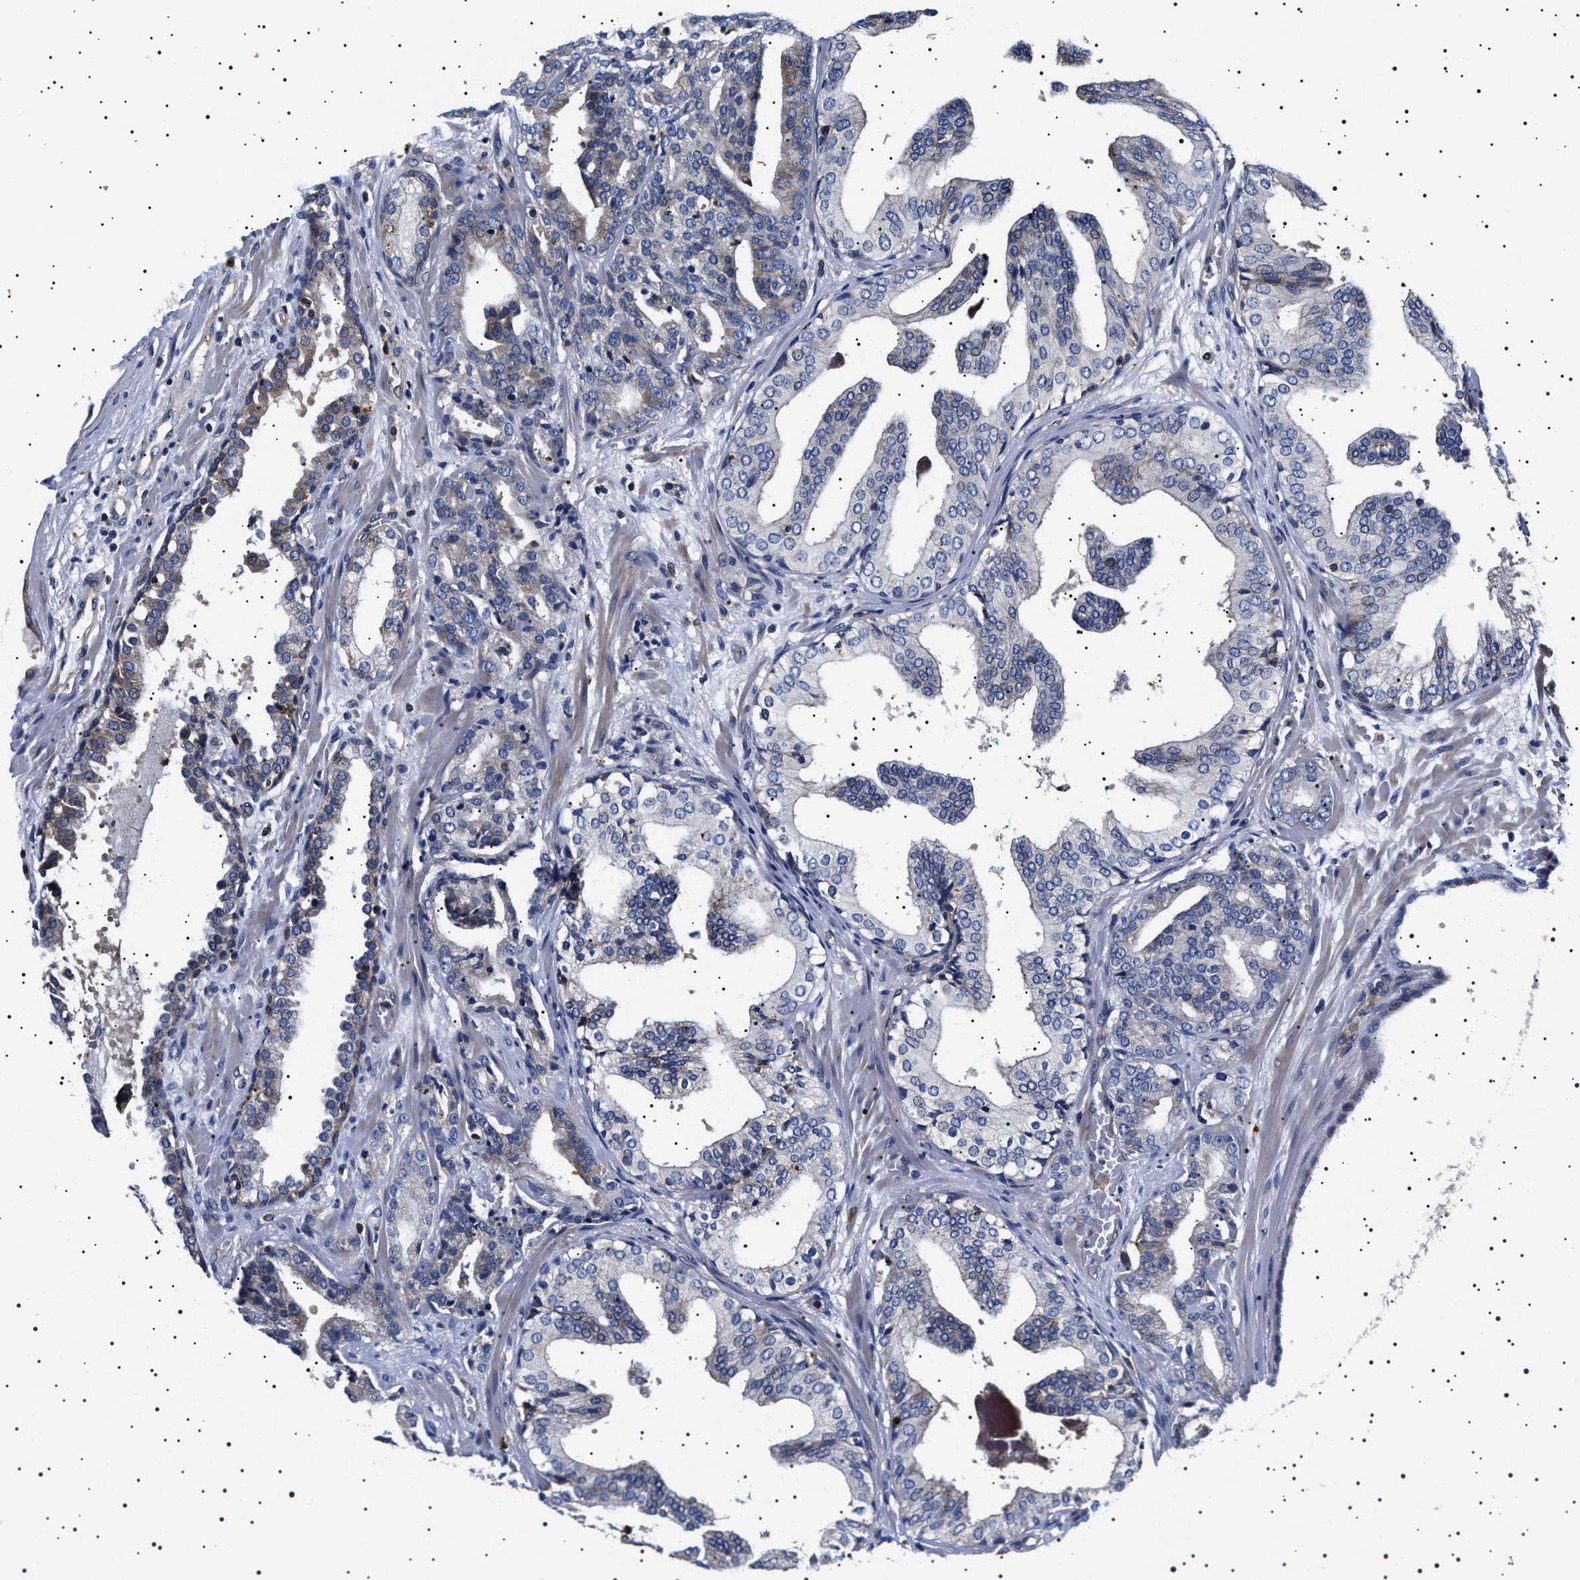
{"staining": {"intensity": "moderate", "quantity": "25%-75%", "location": "cytoplasmic/membranous"}, "tissue": "prostate cancer", "cell_type": "Tumor cells", "image_type": "cancer", "snomed": [{"axis": "morphology", "description": "Adenocarcinoma, Low grade"}, {"axis": "topography", "description": "Prostate"}], "caption": "Protein expression analysis of human prostate cancer reveals moderate cytoplasmic/membranous expression in approximately 25%-75% of tumor cells. (brown staining indicates protein expression, while blue staining denotes nuclei).", "gene": "SLC4A7", "patient": {"sex": "male", "age": 63}}